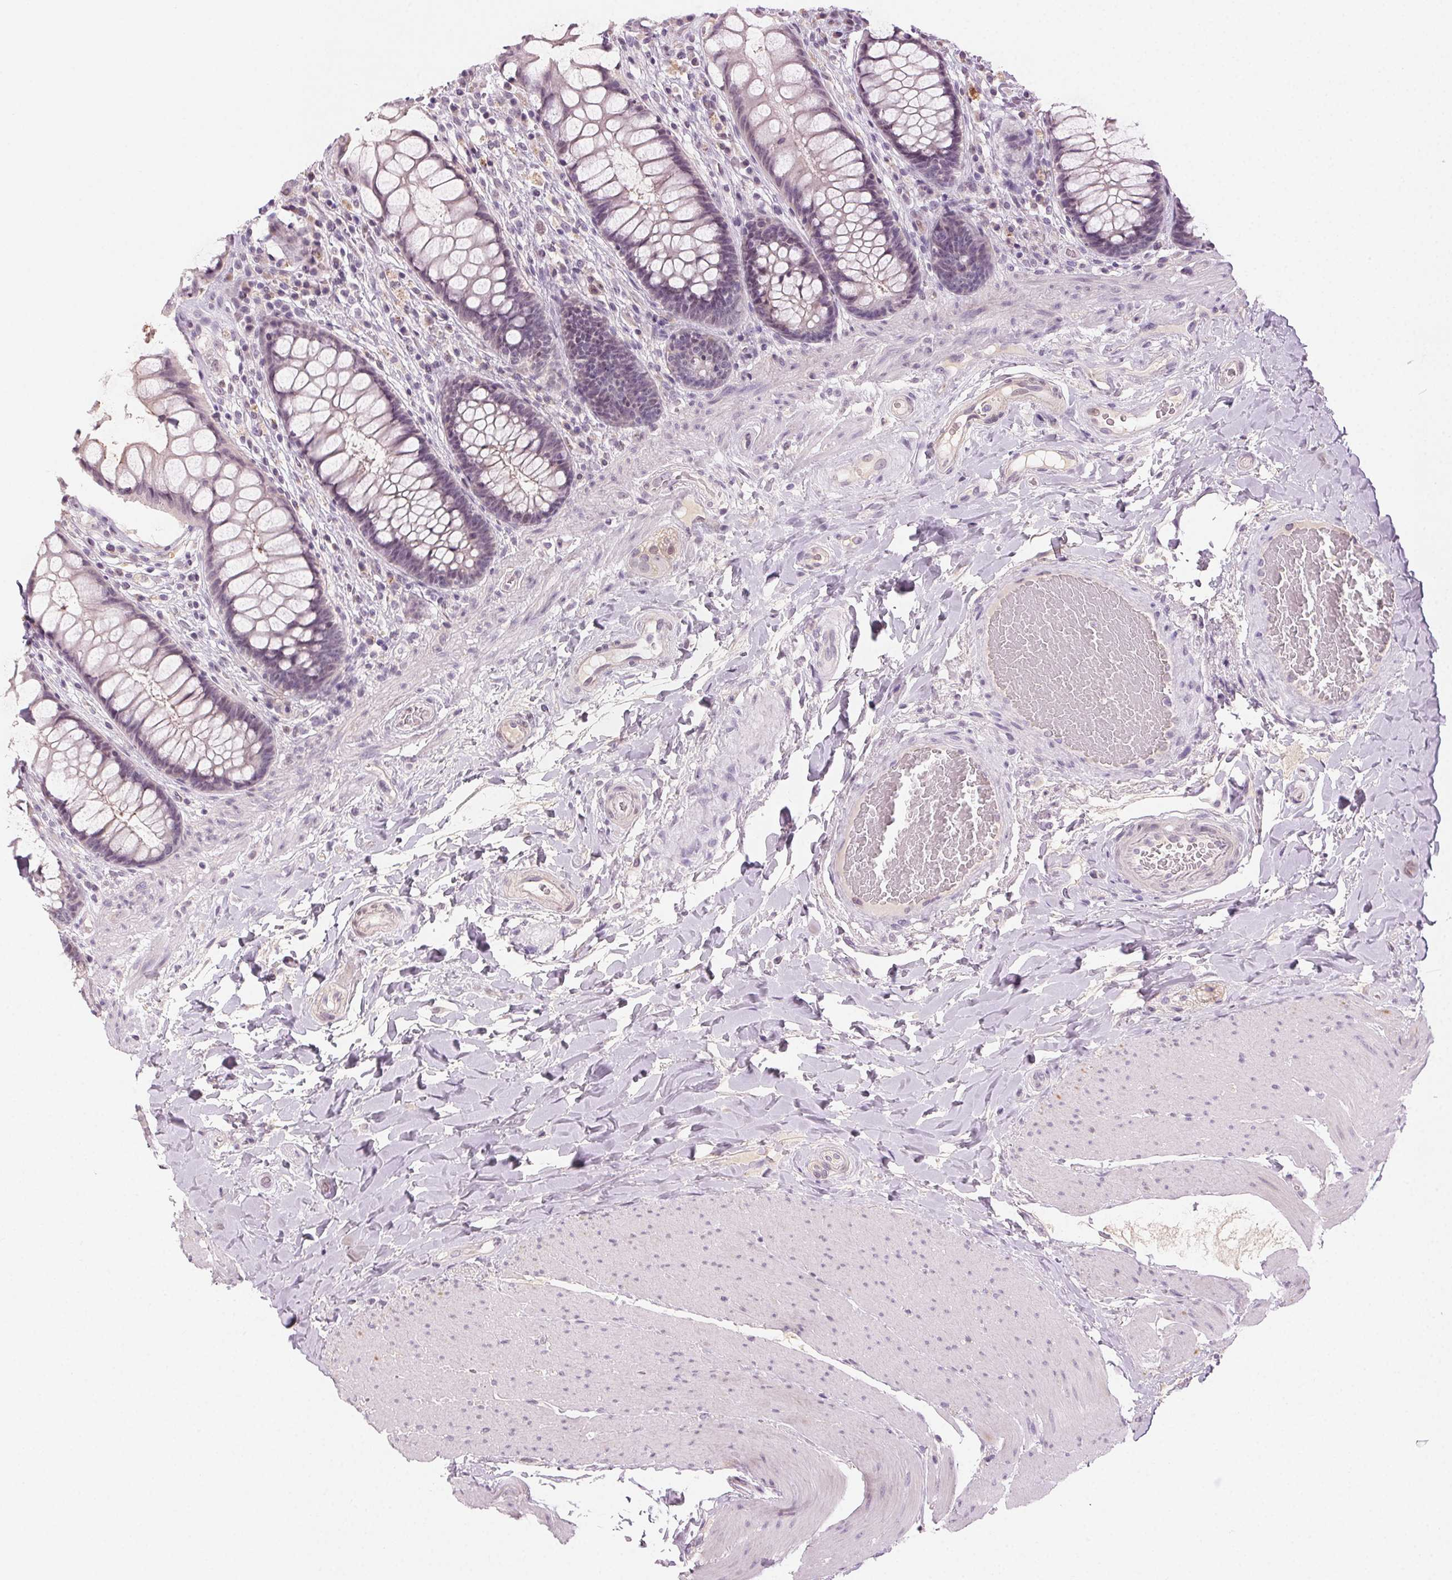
{"staining": {"intensity": "weak", "quantity": "<25%", "location": "cytoplasmic/membranous"}, "tissue": "rectum", "cell_type": "Glandular cells", "image_type": "normal", "snomed": [{"axis": "morphology", "description": "Normal tissue, NOS"}, {"axis": "topography", "description": "Rectum"}], "caption": "This is an immunohistochemistry photomicrograph of benign rectum. There is no positivity in glandular cells.", "gene": "HSF5", "patient": {"sex": "female", "age": 58}}